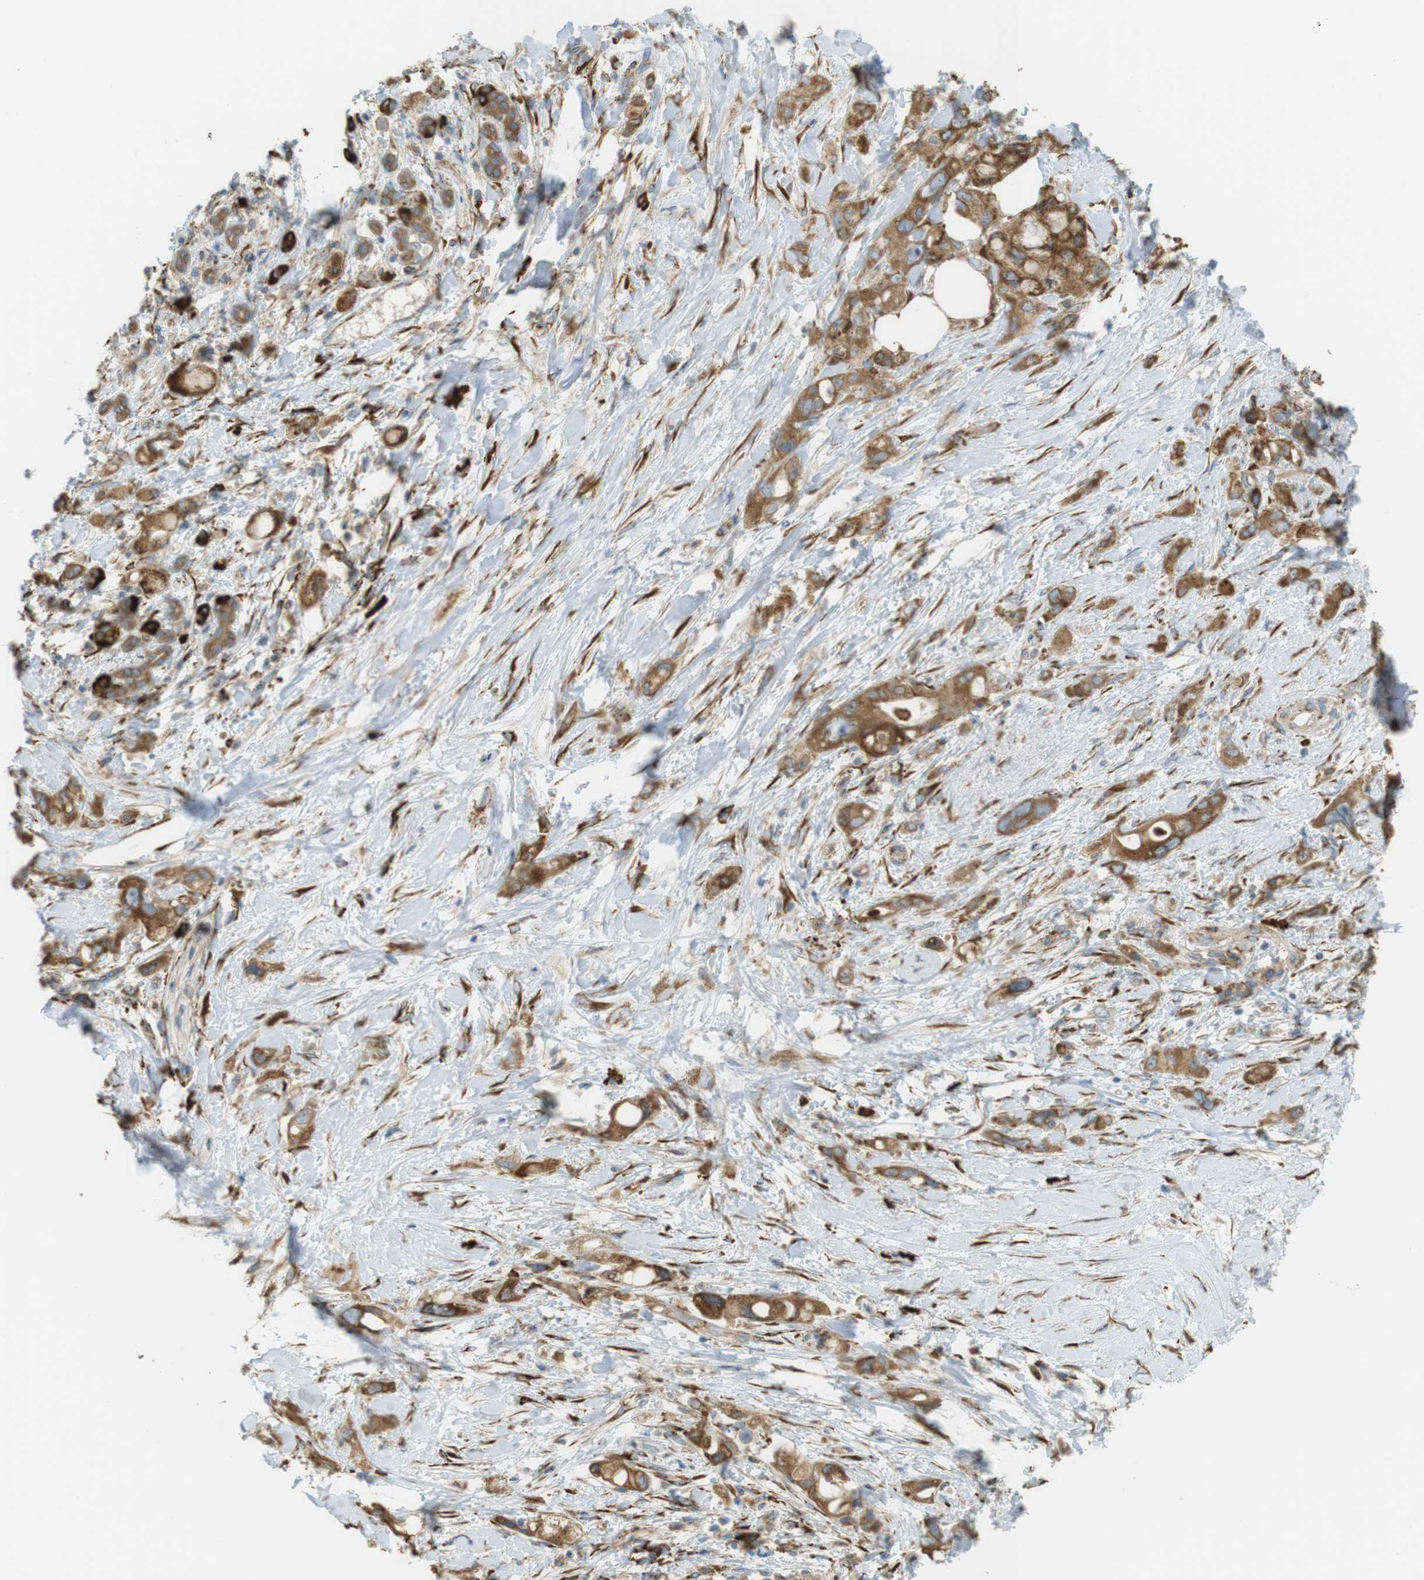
{"staining": {"intensity": "moderate", "quantity": ">75%", "location": "cytoplasmic/membranous"}, "tissue": "pancreatic cancer", "cell_type": "Tumor cells", "image_type": "cancer", "snomed": [{"axis": "morphology", "description": "Adenocarcinoma, NOS"}, {"axis": "topography", "description": "Pancreas"}], "caption": "Immunohistochemical staining of pancreatic cancer (adenocarcinoma) exhibits medium levels of moderate cytoplasmic/membranous protein expression in approximately >75% of tumor cells.", "gene": "MBOAT2", "patient": {"sex": "female", "age": 56}}